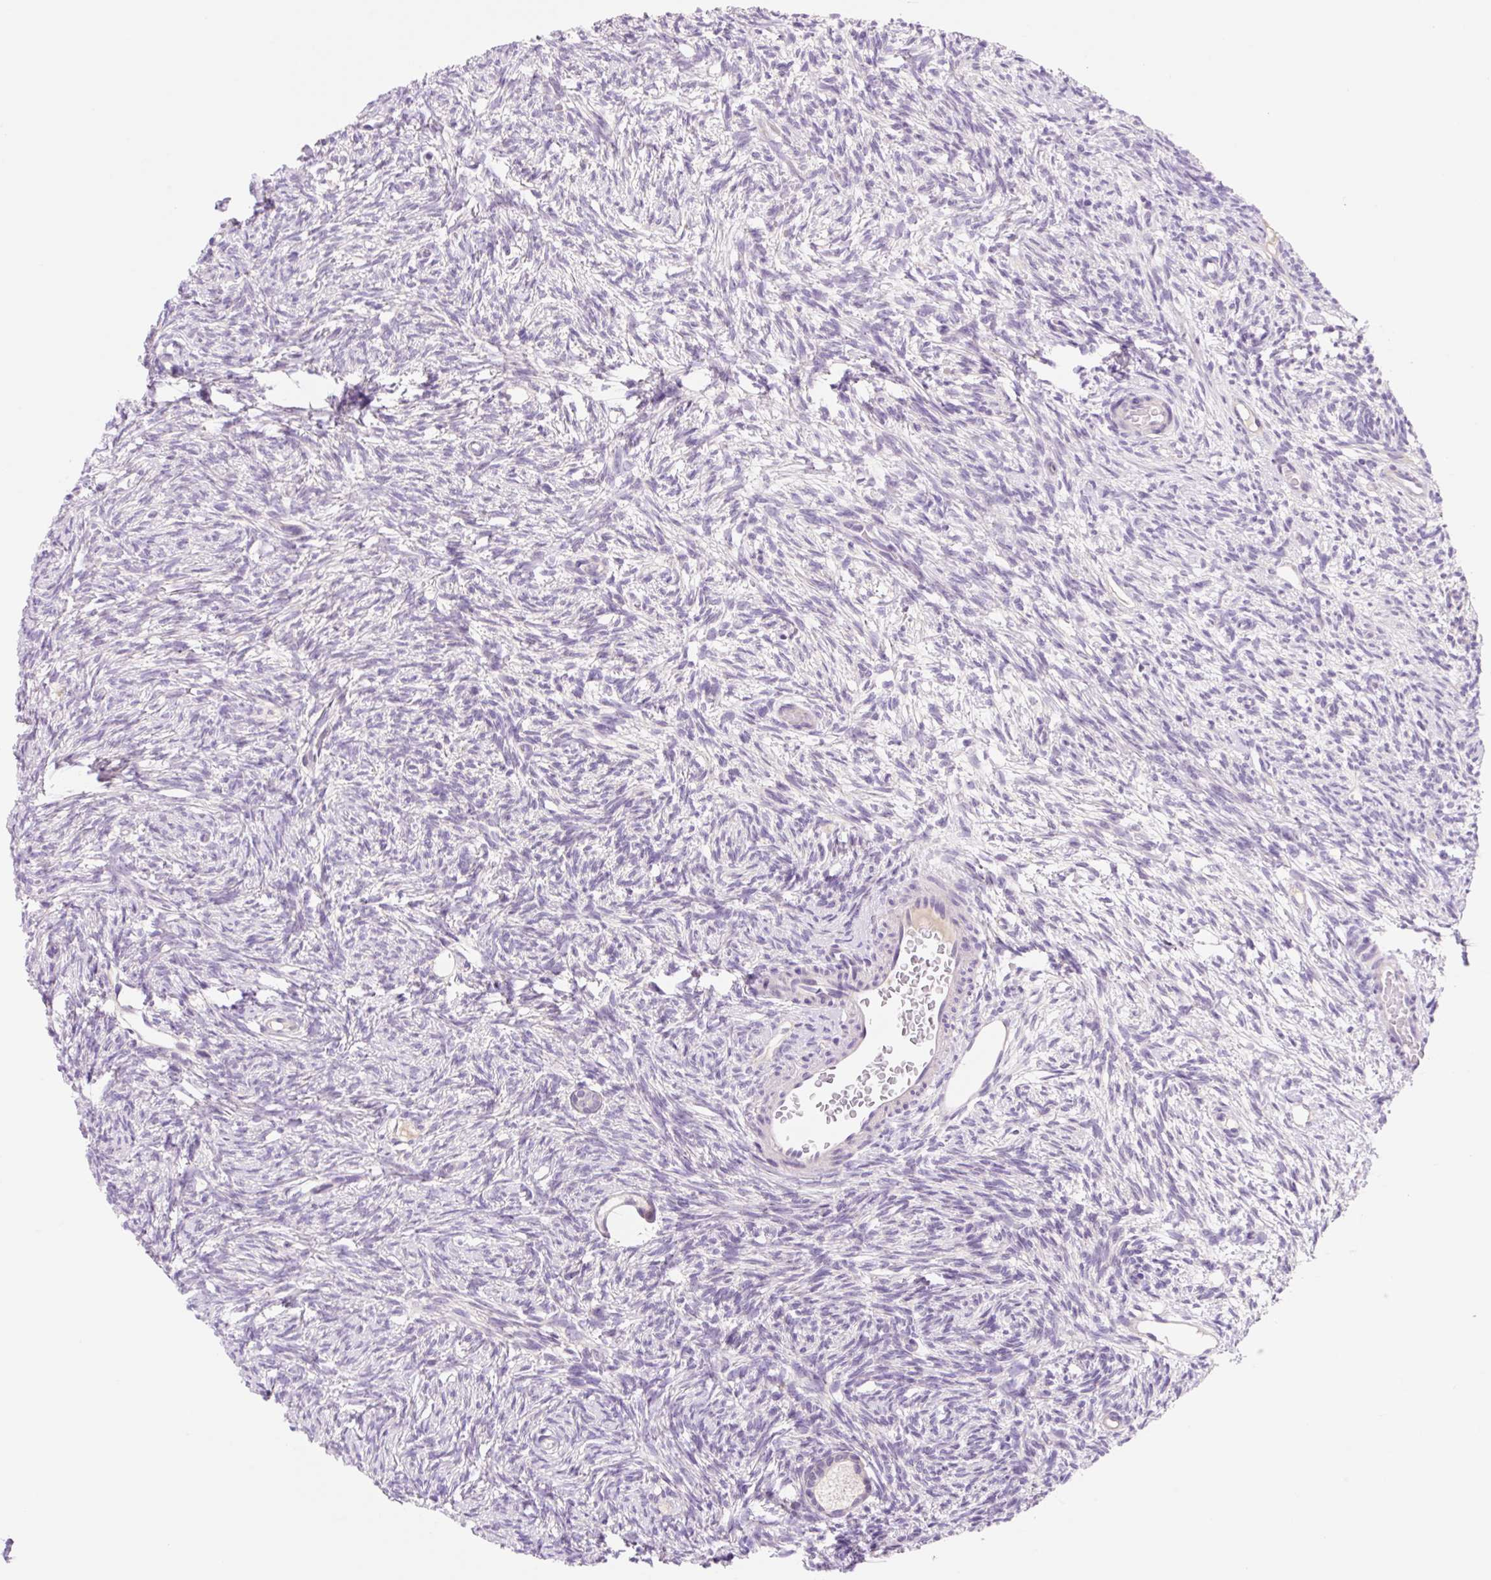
{"staining": {"intensity": "negative", "quantity": "none", "location": "none"}, "tissue": "ovary", "cell_type": "Follicle cells", "image_type": "normal", "snomed": [{"axis": "morphology", "description": "Normal tissue, NOS"}, {"axis": "topography", "description": "Ovary"}], "caption": "Image shows no significant protein positivity in follicle cells of normal ovary.", "gene": "CELF6", "patient": {"sex": "female", "age": 33}}